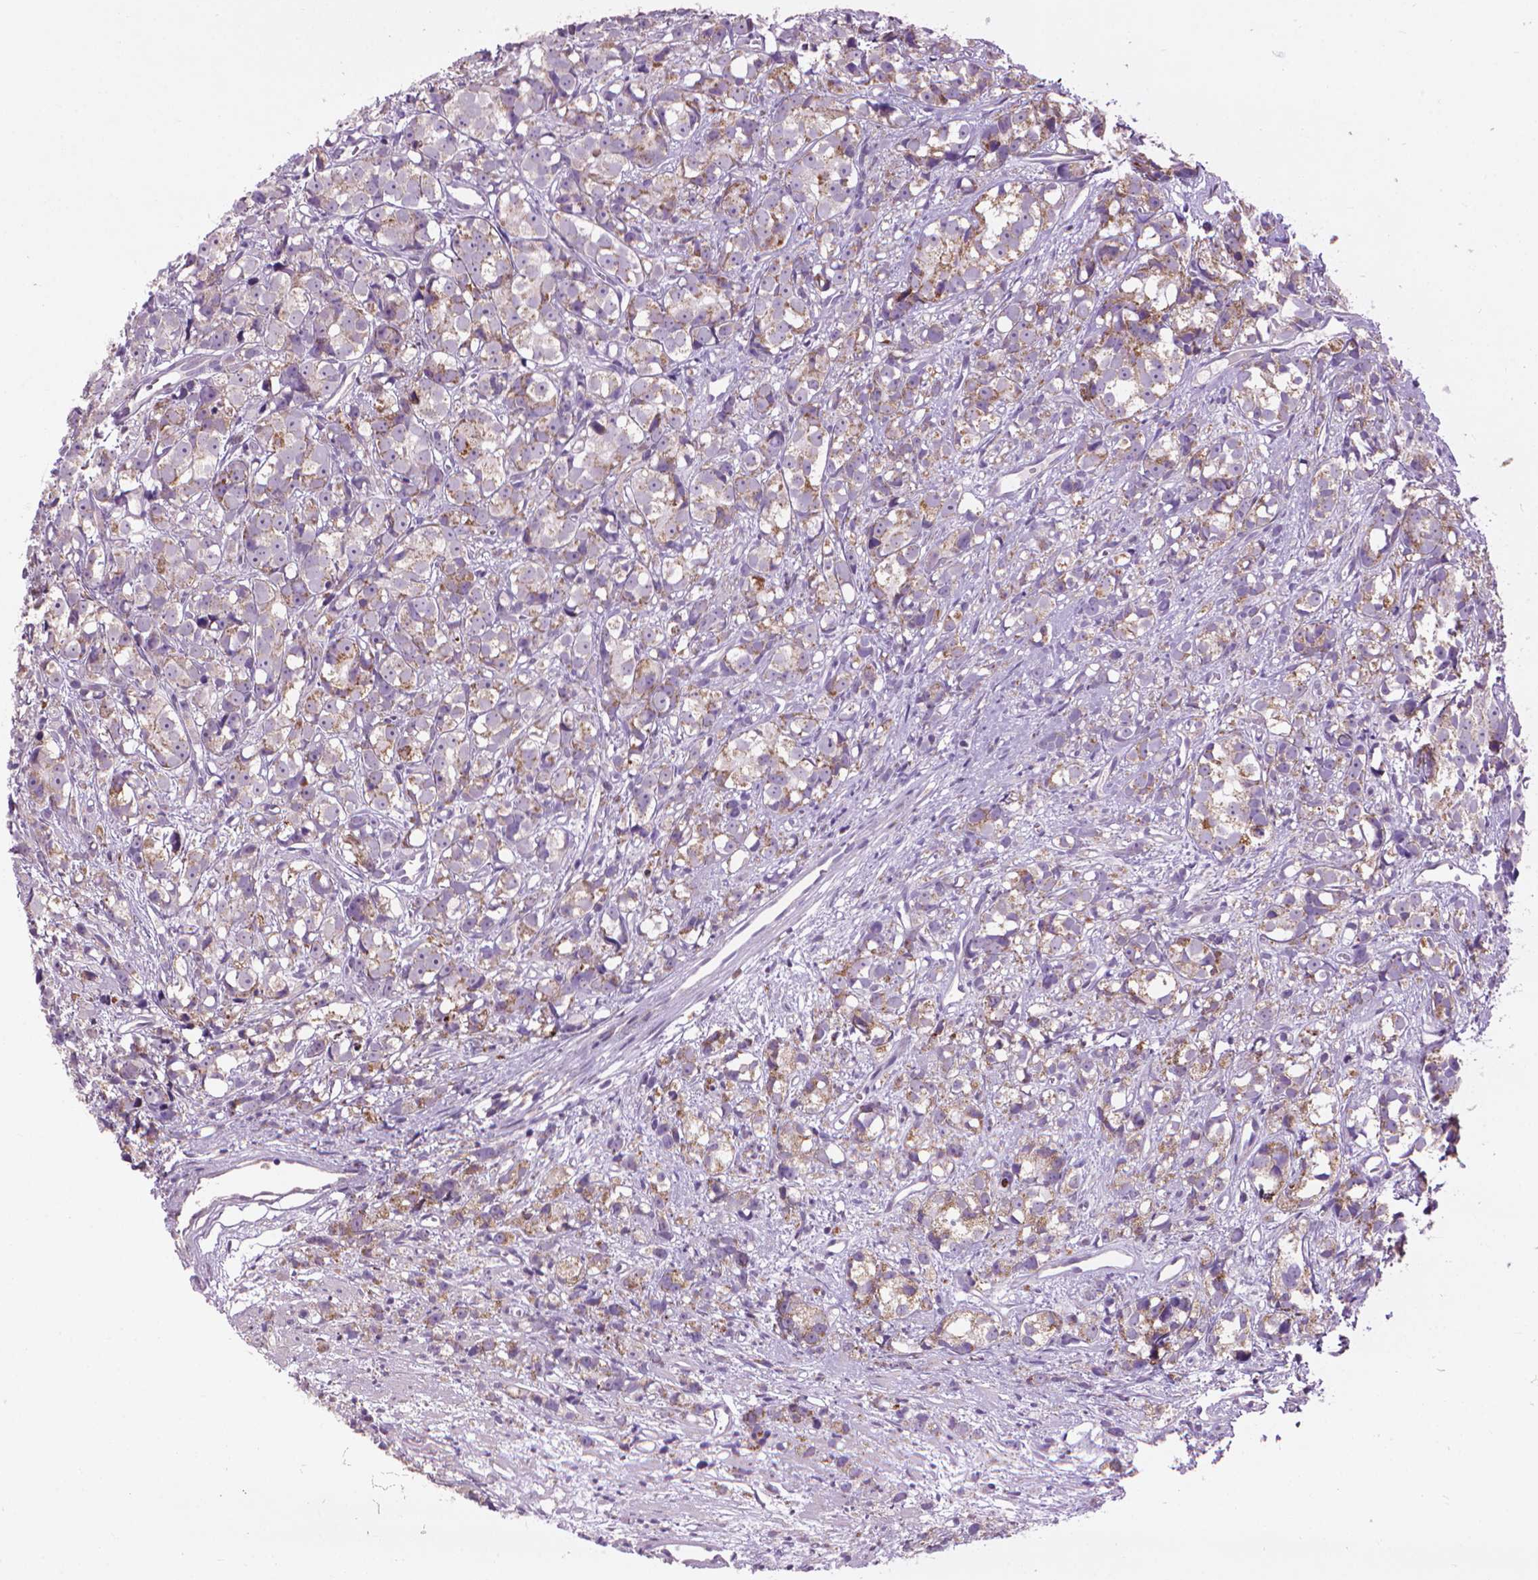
{"staining": {"intensity": "moderate", "quantity": "25%-75%", "location": "cytoplasmic/membranous"}, "tissue": "prostate cancer", "cell_type": "Tumor cells", "image_type": "cancer", "snomed": [{"axis": "morphology", "description": "Adenocarcinoma, High grade"}, {"axis": "topography", "description": "Prostate"}], "caption": "Immunohistochemistry (IHC) (DAB (3,3'-diaminobenzidine)) staining of human prostate cancer (adenocarcinoma (high-grade)) demonstrates moderate cytoplasmic/membranous protein expression in about 25%-75% of tumor cells. The protein is shown in brown color, while the nuclei are stained blue.", "gene": "VDAC1", "patient": {"sex": "male", "age": 77}}